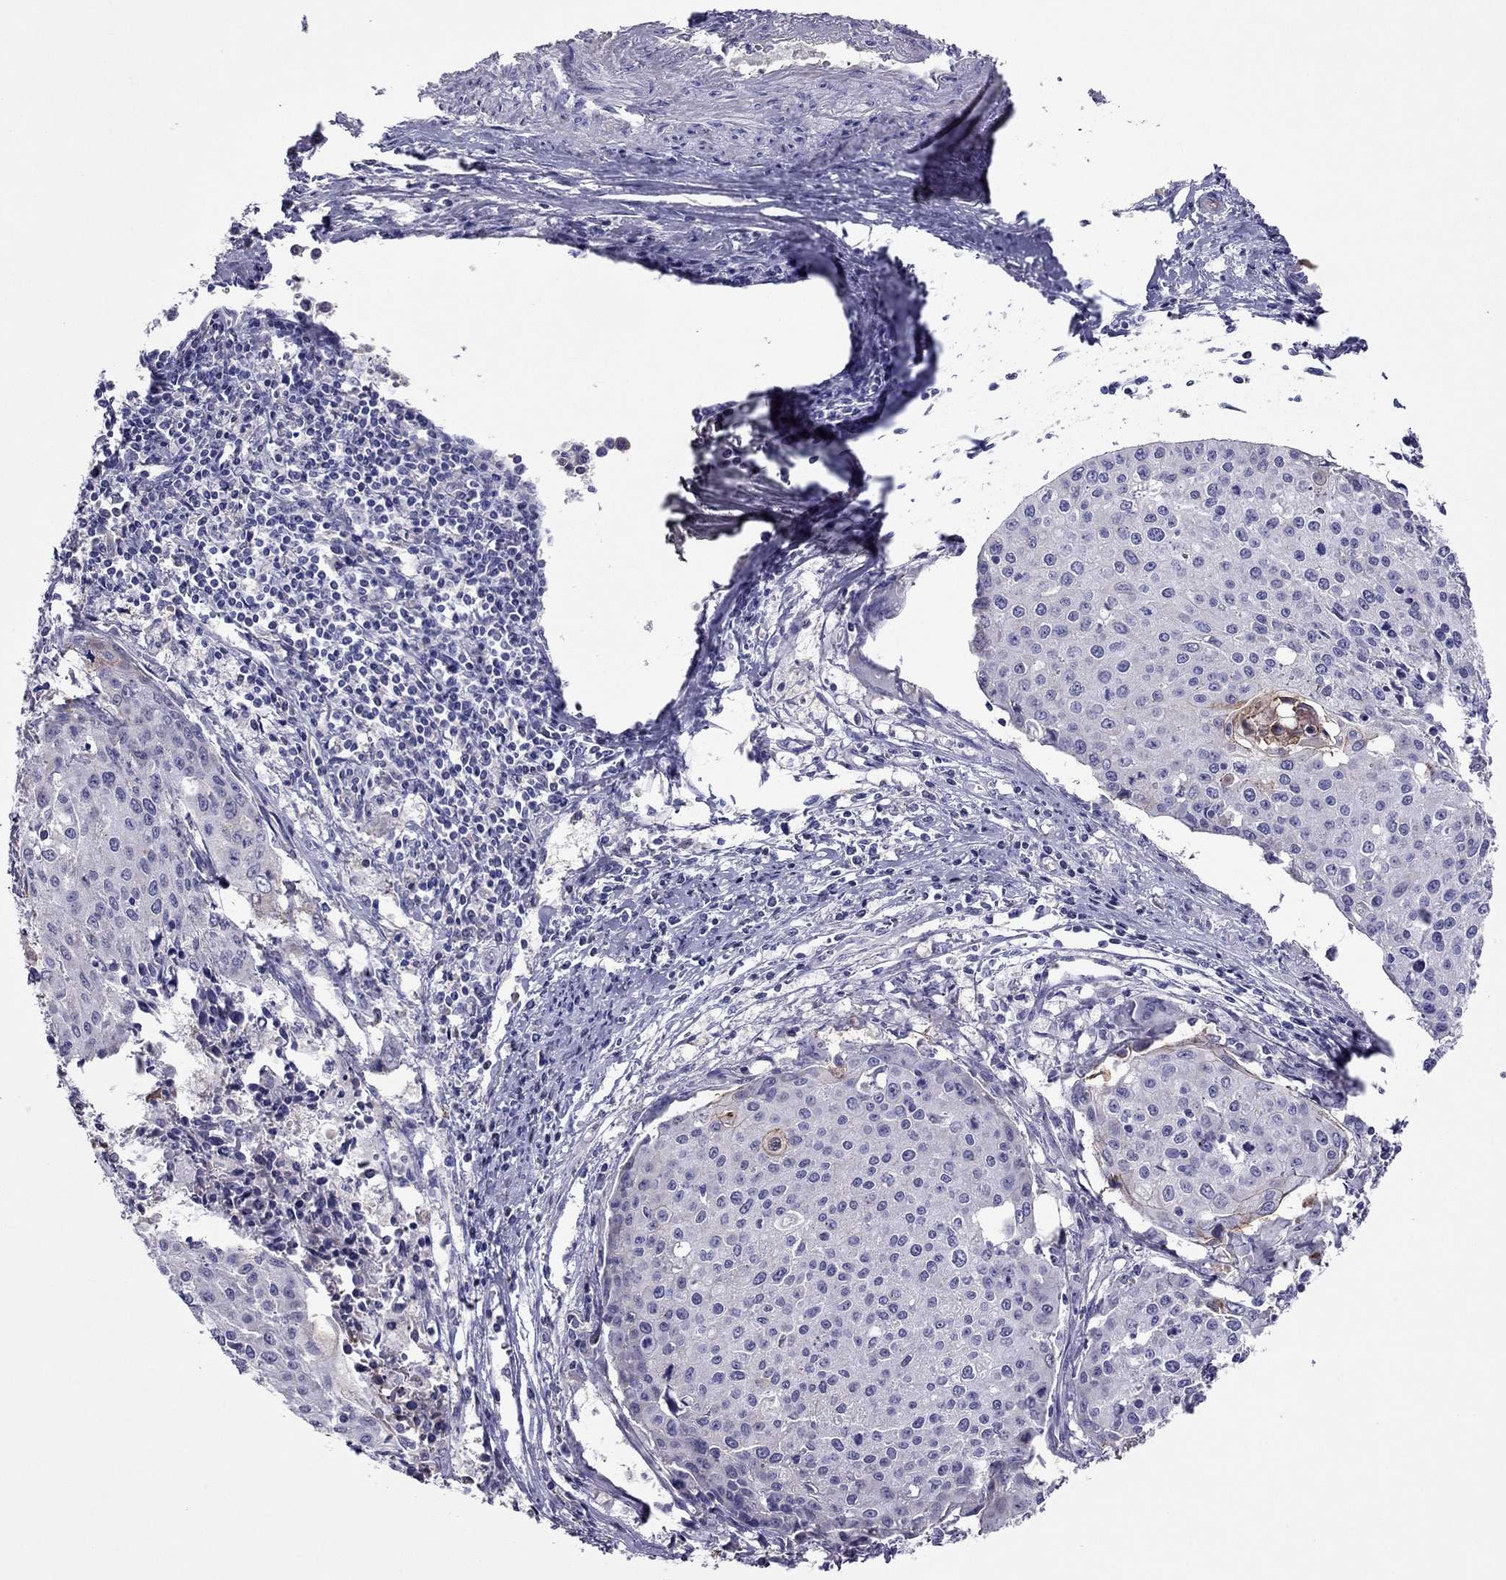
{"staining": {"intensity": "moderate", "quantity": "<25%", "location": "cytoplasmic/membranous"}, "tissue": "cervical cancer", "cell_type": "Tumor cells", "image_type": "cancer", "snomed": [{"axis": "morphology", "description": "Squamous cell carcinoma, NOS"}, {"axis": "topography", "description": "Cervix"}], "caption": "This histopathology image displays immunohistochemistry (IHC) staining of cervical cancer, with low moderate cytoplasmic/membranous positivity in about <25% of tumor cells.", "gene": "TBC1D21", "patient": {"sex": "female", "age": 38}}